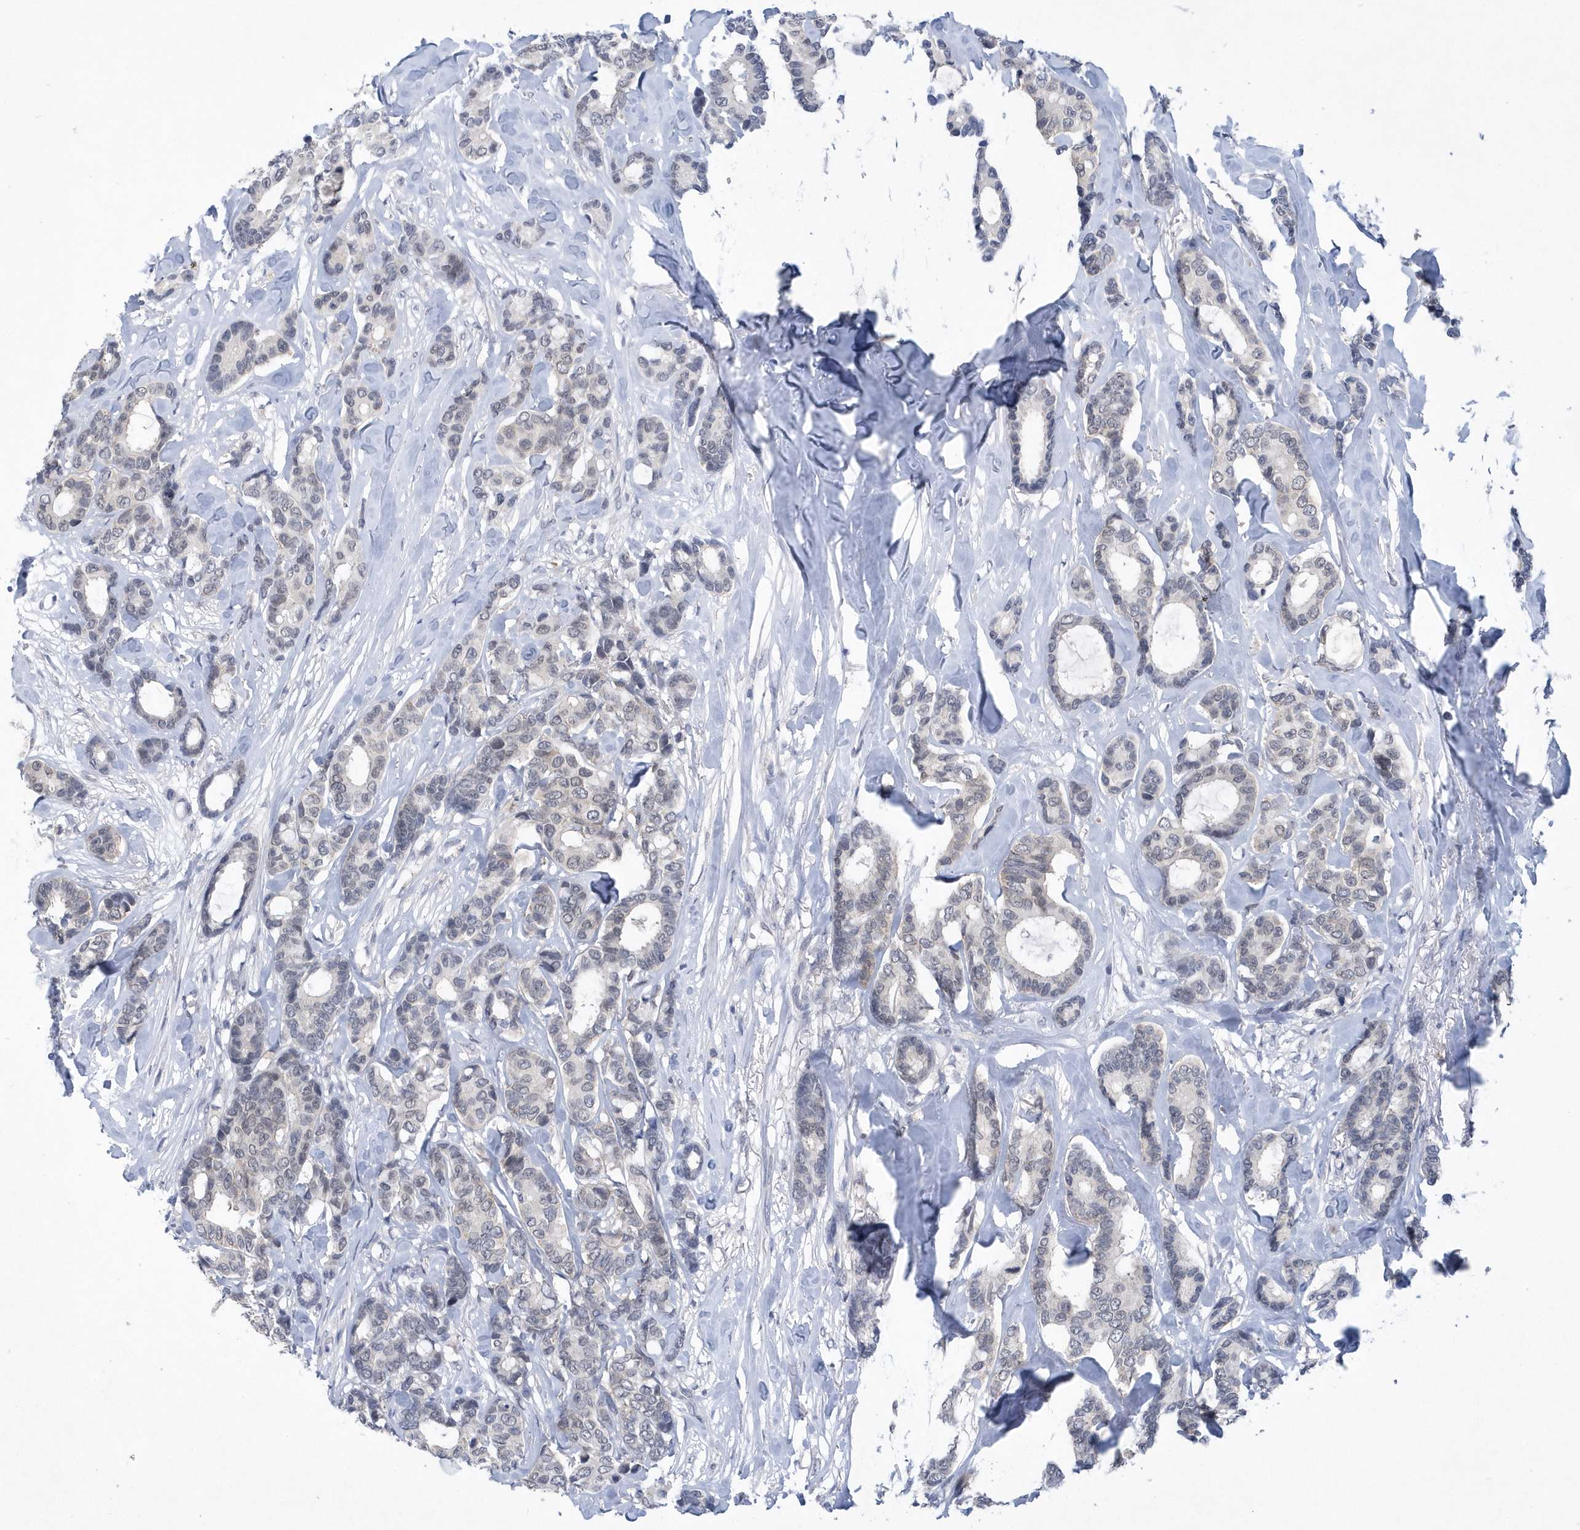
{"staining": {"intensity": "negative", "quantity": "none", "location": "none"}, "tissue": "breast cancer", "cell_type": "Tumor cells", "image_type": "cancer", "snomed": [{"axis": "morphology", "description": "Duct carcinoma"}, {"axis": "topography", "description": "Breast"}], "caption": "Breast invasive ductal carcinoma was stained to show a protein in brown. There is no significant expression in tumor cells.", "gene": "SRGAP3", "patient": {"sex": "female", "age": 87}}